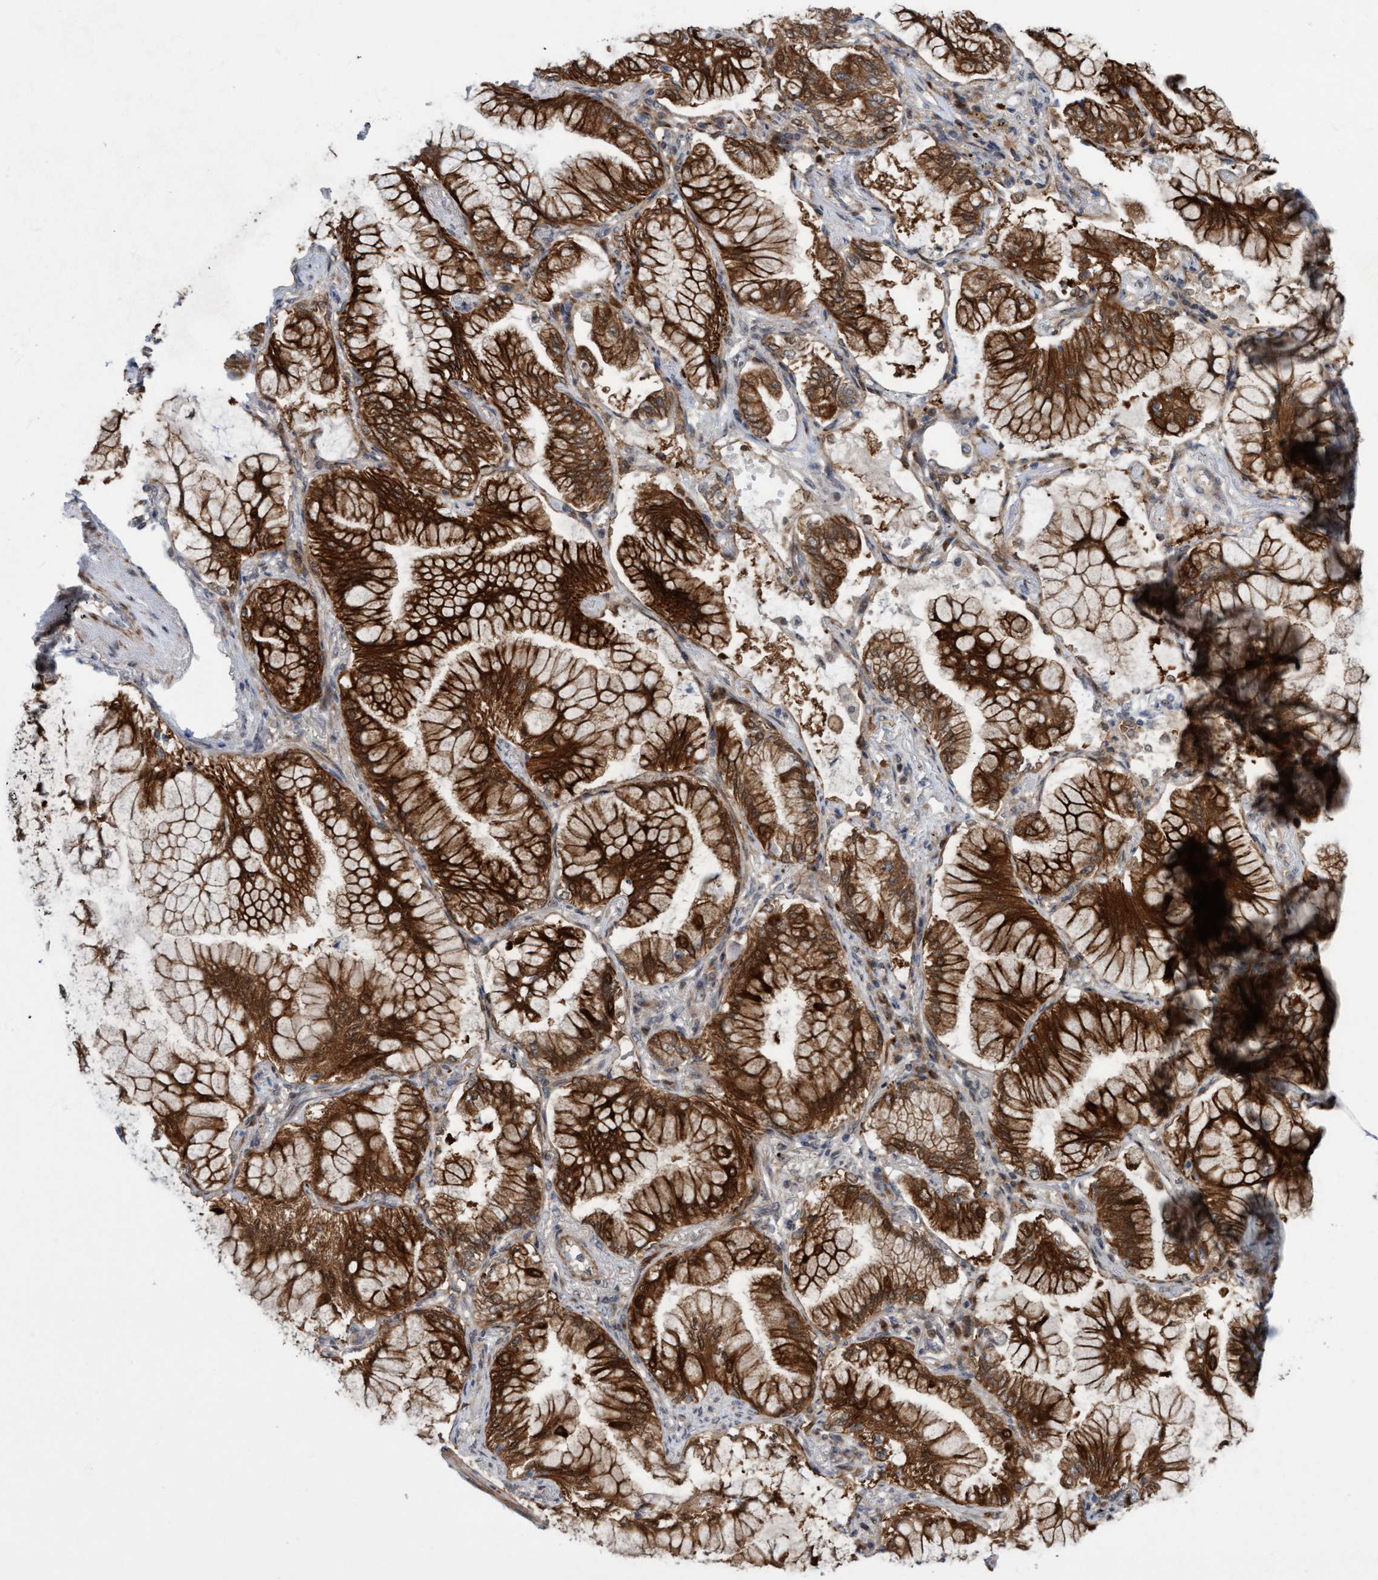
{"staining": {"intensity": "strong", "quantity": ">75%", "location": "cytoplasmic/membranous,nuclear"}, "tissue": "lung cancer", "cell_type": "Tumor cells", "image_type": "cancer", "snomed": [{"axis": "morphology", "description": "Adenocarcinoma, NOS"}, {"axis": "topography", "description": "Lung"}], "caption": "A brown stain highlights strong cytoplasmic/membranous and nuclear staining of a protein in lung adenocarcinoma tumor cells.", "gene": "RAP1GAP2", "patient": {"sex": "female", "age": 70}}